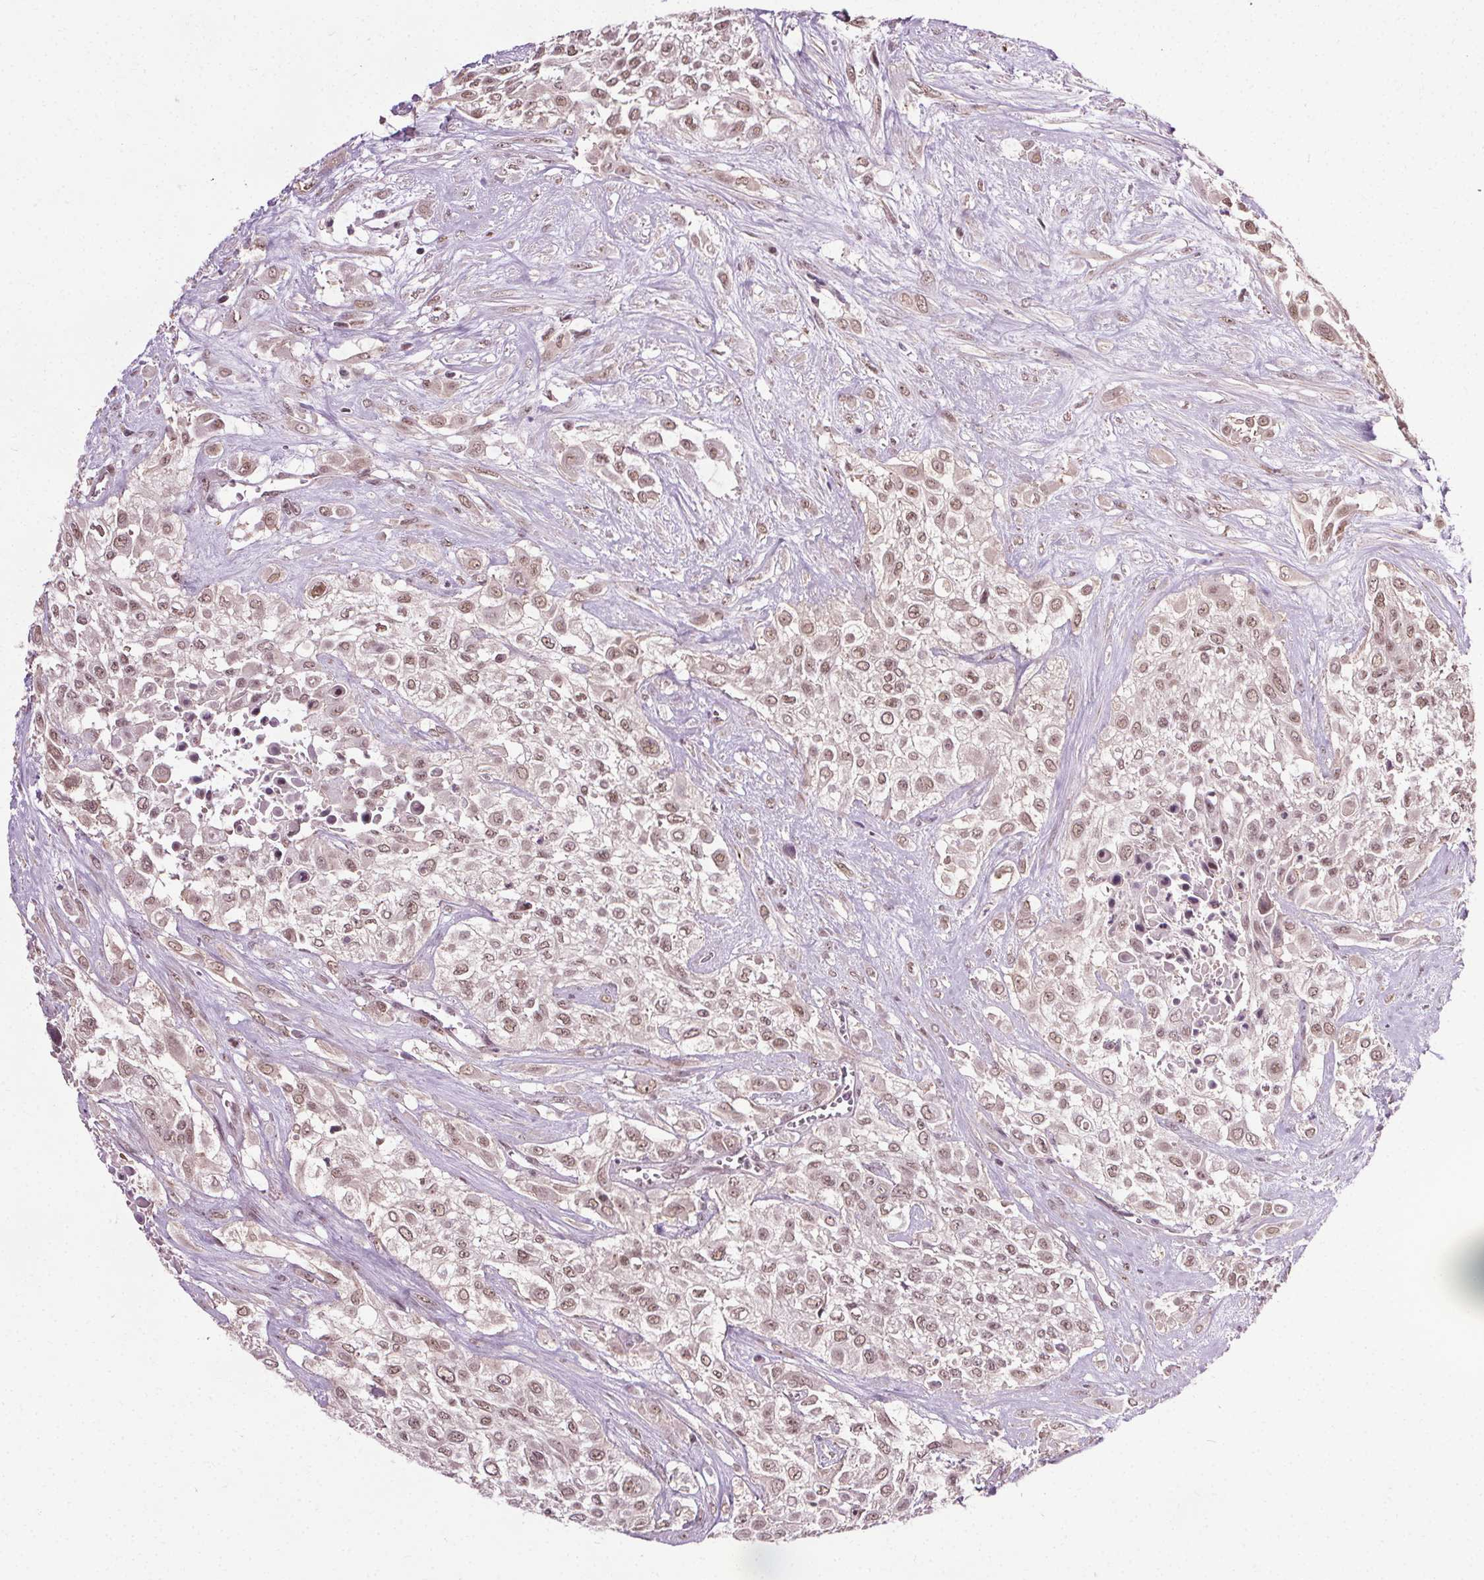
{"staining": {"intensity": "moderate", "quantity": ">75%", "location": "nuclear"}, "tissue": "urothelial cancer", "cell_type": "Tumor cells", "image_type": "cancer", "snomed": [{"axis": "morphology", "description": "Urothelial carcinoma, High grade"}, {"axis": "topography", "description": "Urinary bladder"}], "caption": "This photomicrograph shows IHC staining of urothelial cancer, with medium moderate nuclear staining in about >75% of tumor cells.", "gene": "MED6", "patient": {"sex": "male", "age": 57}}